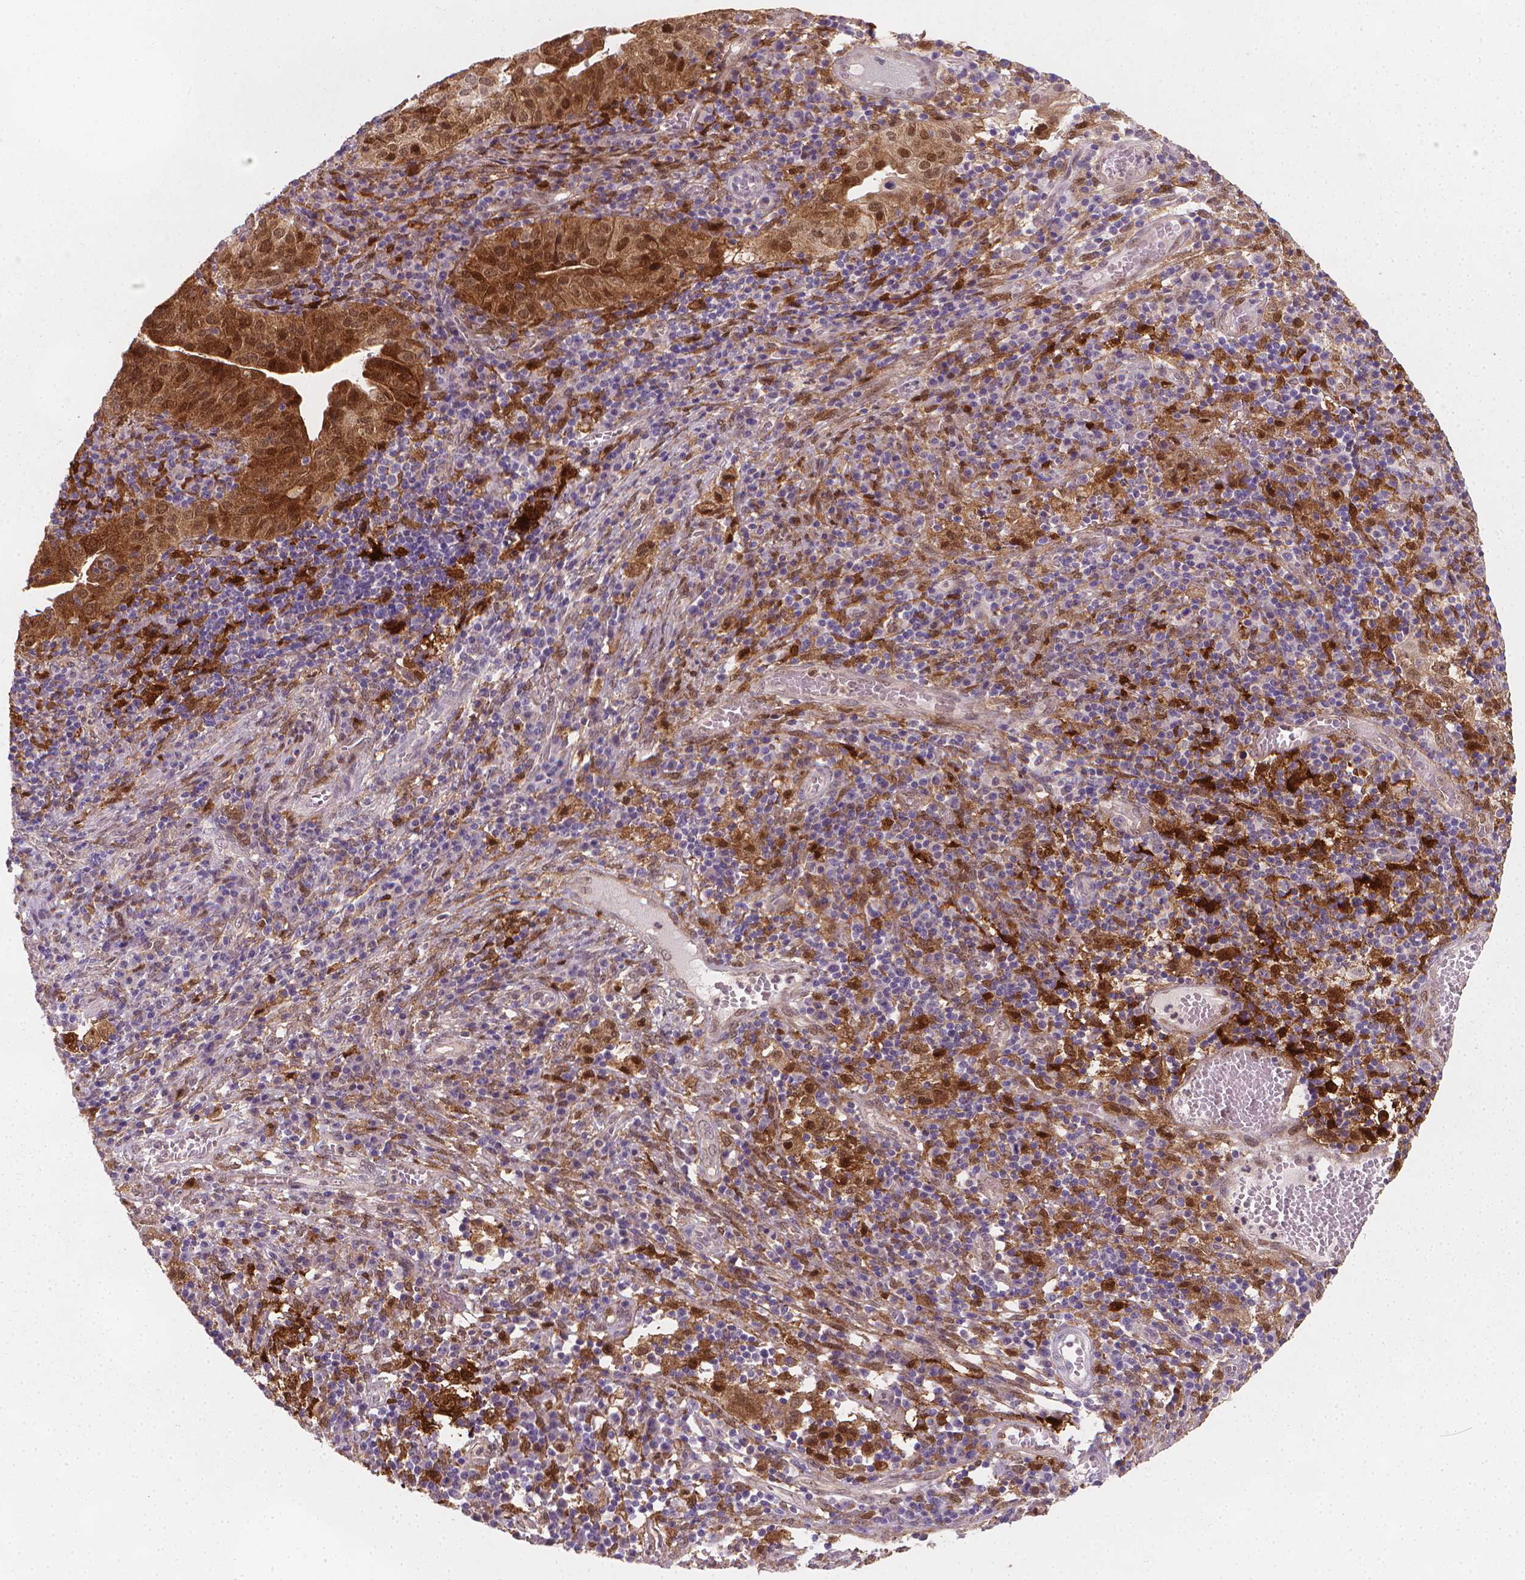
{"staining": {"intensity": "moderate", "quantity": ">75%", "location": "cytoplasmic/membranous,nuclear"}, "tissue": "cervical cancer", "cell_type": "Tumor cells", "image_type": "cancer", "snomed": [{"axis": "morphology", "description": "Squamous cell carcinoma, NOS"}, {"axis": "topography", "description": "Cervix"}], "caption": "This is a histology image of IHC staining of cervical cancer, which shows moderate staining in the cytoplasmic/membranous and nuclear of tumor cells.", "gene": "TNFAIP2", "patient": {"sex": "female", "age": 39}}